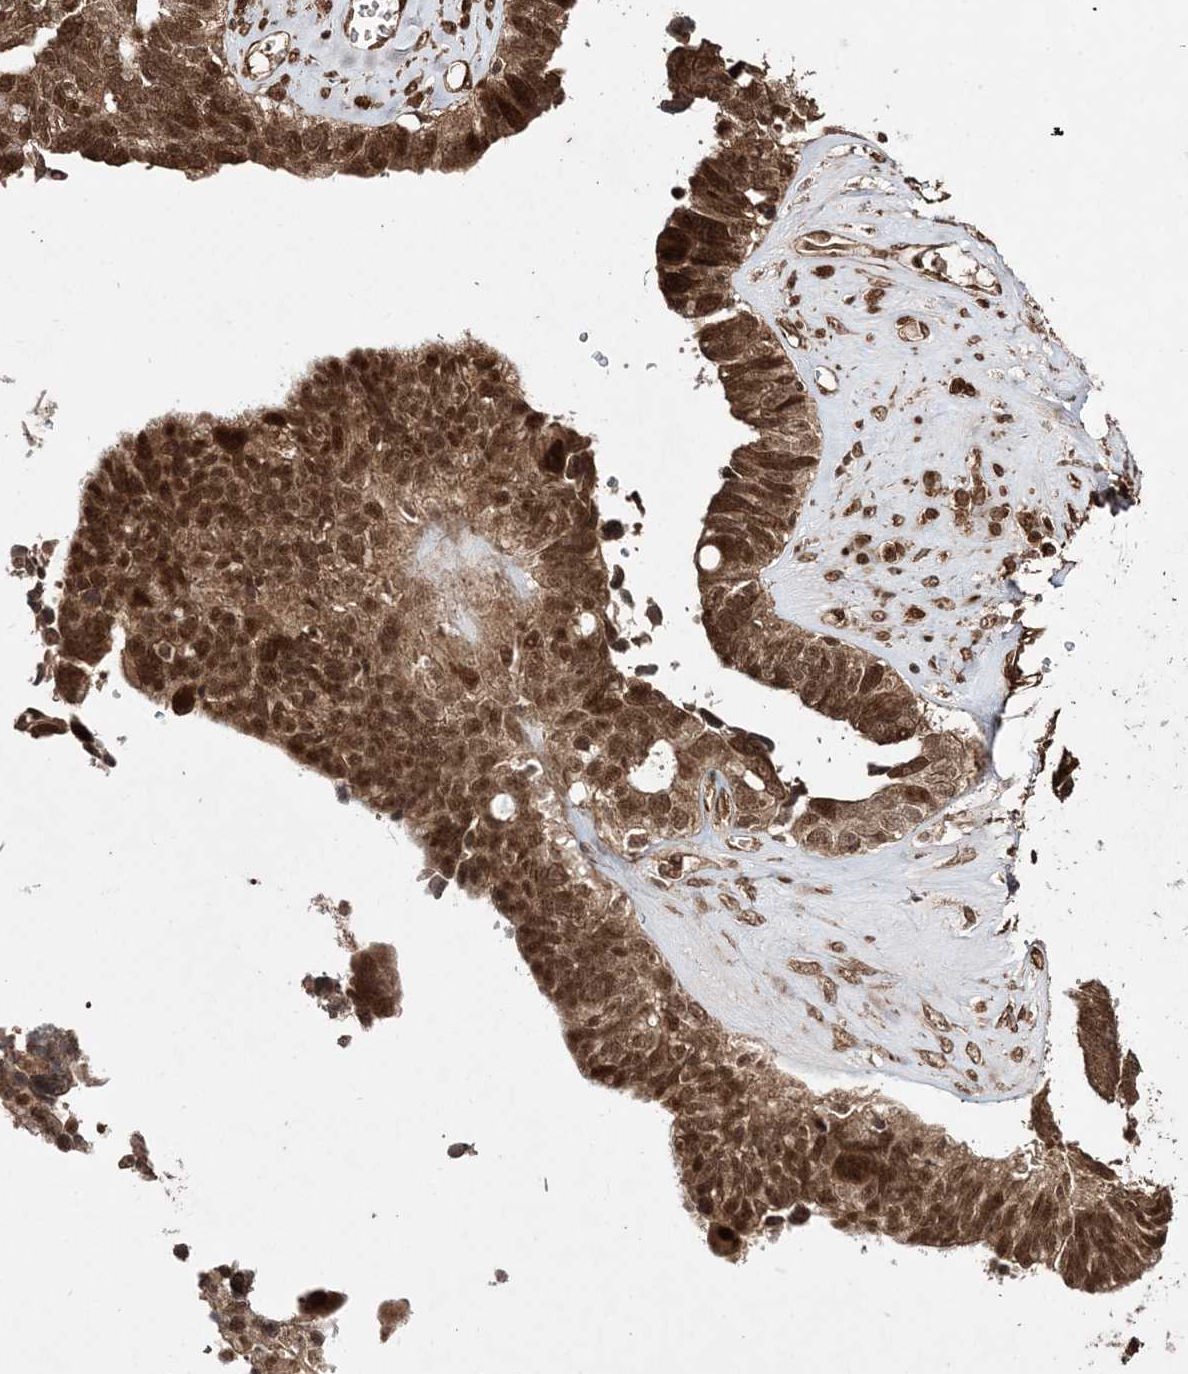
{"staining": {"intensity": "moderate", "quantity": ">75%", "location": "cytoplasmic/membranous,nuclear"}, "tissue": "ovarian cancer", "cell_type": "Tumor cells", "image_type": "cancer", "snomed": [{"axis": "morphology", "description": "Cystadenocarcinoma, serous, NOS"}, {"axis": "topography", "description": "Ovary"}], "caption": "Tumor cells display moderate cytoplasmic/membranous and nuclear expression in approximately >75% of cells in serous cystadenocarcinoma (ovarian). (Brightfield microscopy of DAB IHC at high magnification).", "gene": "ETAA1", "patient": {"sex": "female", "age": 79}}